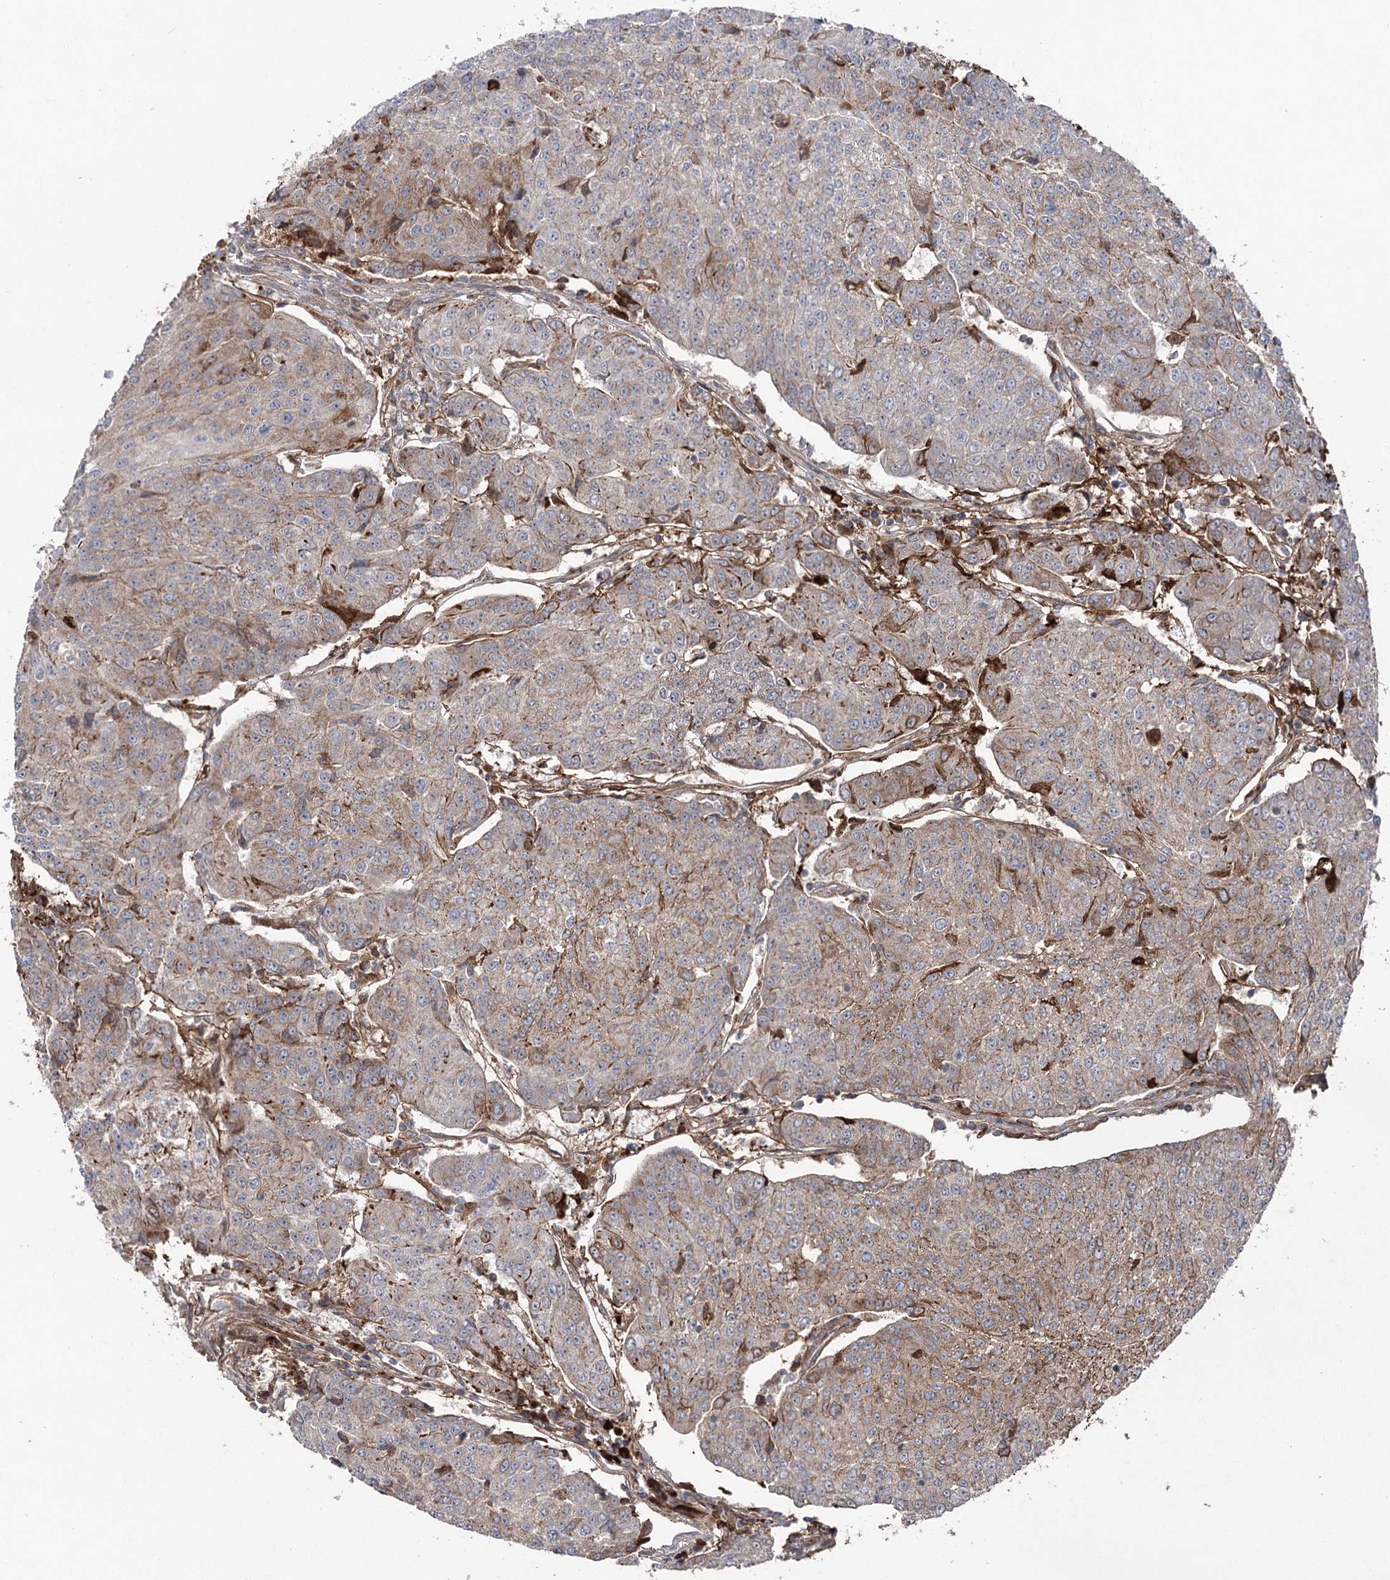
{"staining": {"intensity": "weak", "quantity": "25%-75%", "location": "cytoplasmic/membranous"}, "tissue": "urothelial cancer", "cell_type": "Tumor cells", "image_type": "cancer", "snomed": [{"axis": "morphology", "description": "Urothelial carcinoma, High grade"}, {"axis": "topography", "description": "Urinary bladder"}], "caption": "This is a photomicrograph of immunohistochemistry staining of urothelial carcinoma (high-grade), which shows weak positivity in the cytoplasmic/membranous of tumor cells.", "gene": "OTUD1", "patient": {"sex": "female", "age": 85}}